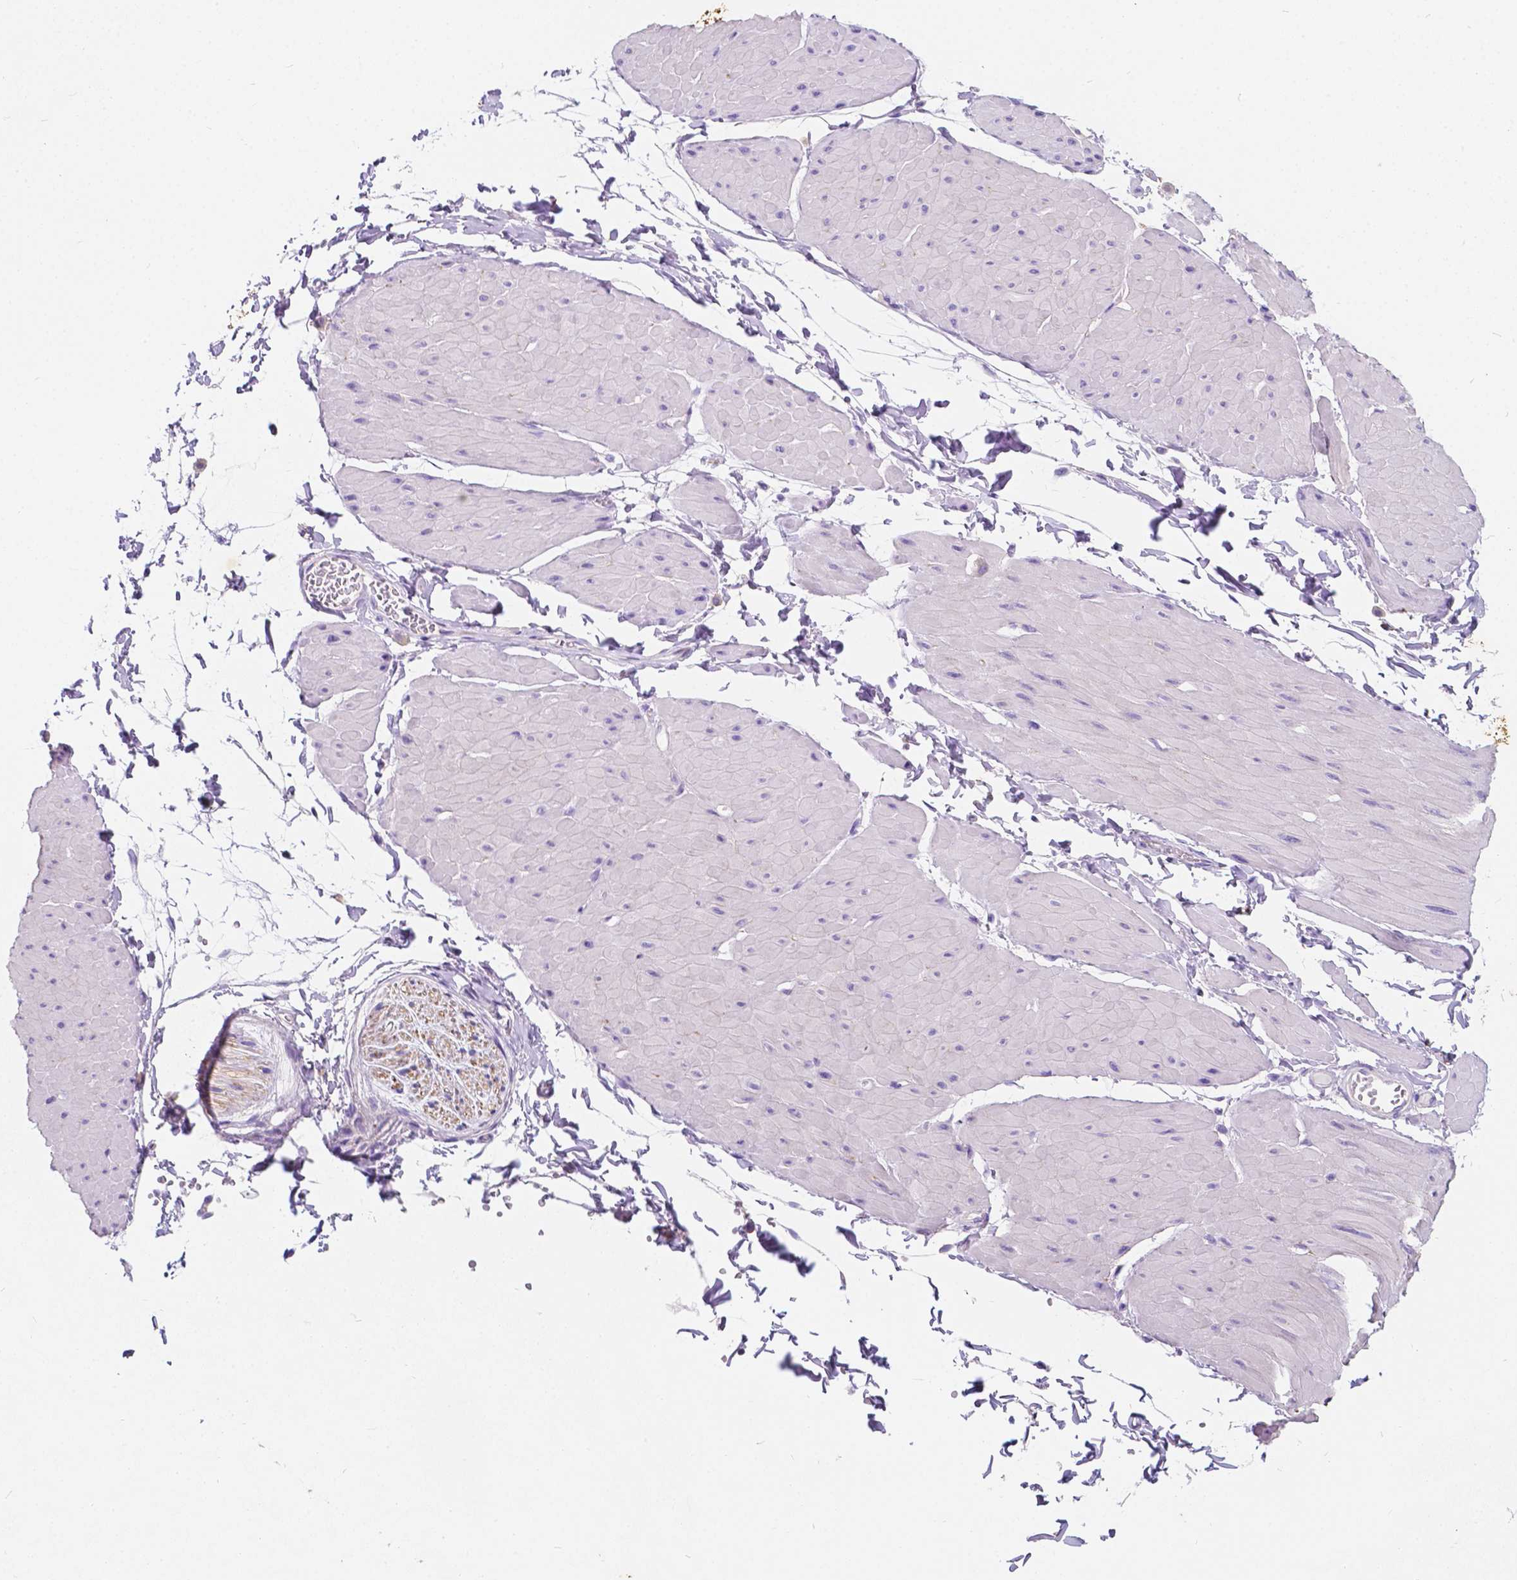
{"staining": {"intensity": "negative", "quantity": "none", "location": "none"}, "tissue": "adipose tissue", "cell_type": "Adipocytes", "image_type": "normal", "snomed": [{"axis": "morphology", "description": "Normal tissue, NOS"}, {"axis": "topography", "description": "Smooth muscle"}, {"axis": "topography", "description": "Peripheral nerve tissue"}], "caption": "Immunohistochemistry (IHC) histopathology image of unremarkable adipose tissue: adipose tissue stained with DAB (3,3'-diaminobenzidine) exhibits no significant protein positivity in adipocytes.", "gene": "GNAO1", "patient": {"sex": "male", "age": 58}}